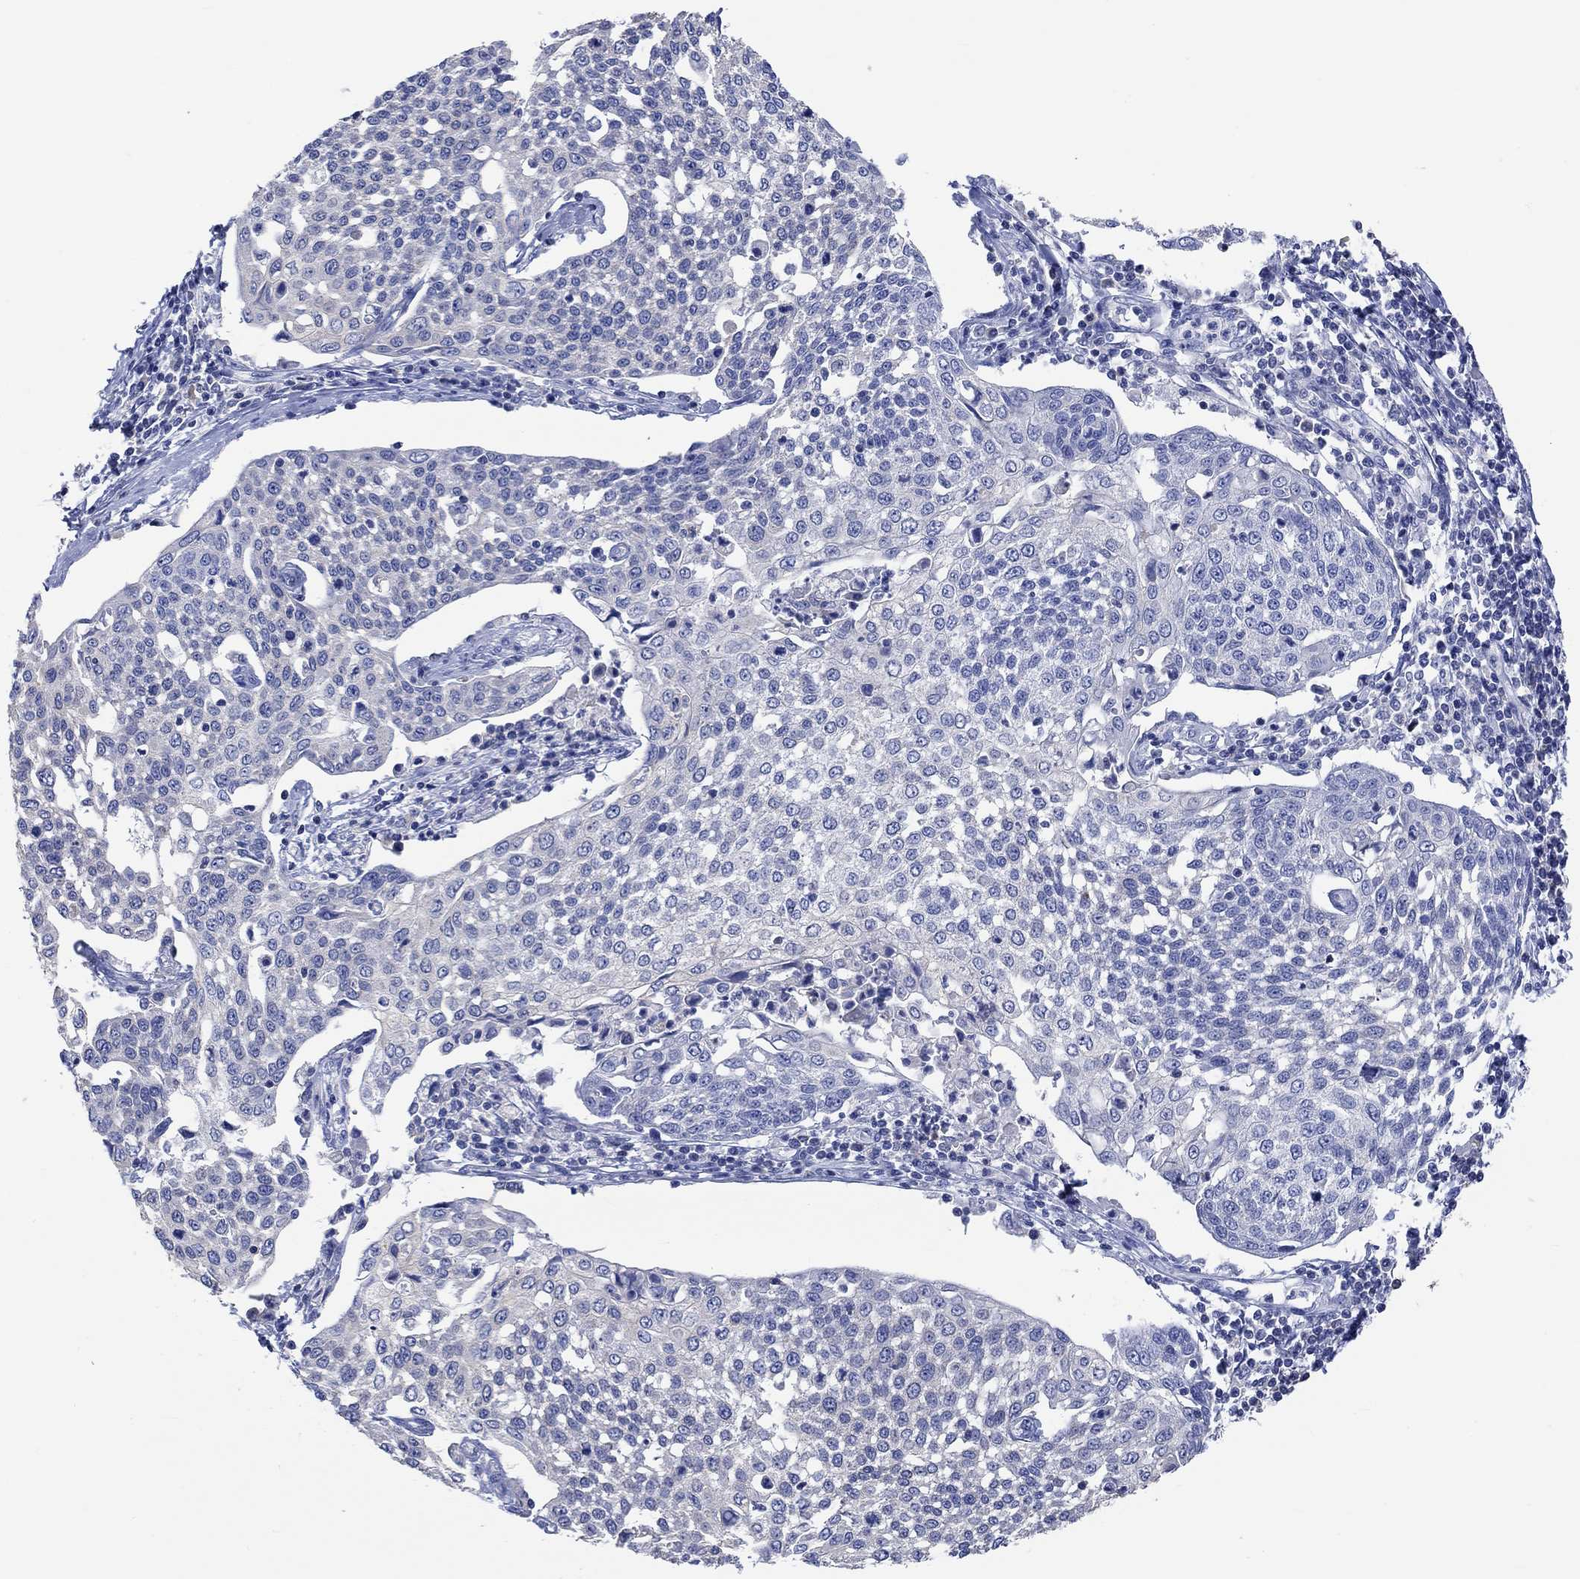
{"staining": {"intensity": "negative", "quantity": "none", "location": "none"}, "tissue": "cervical cancer", "cell_type": "Tumor cells", "image_type": "cancer", "snomed": [{"axis": "morphology", "description": "Squamous cell carcinoma, NOS"}, {"axis": "topography", "description": "Cervix"}], "caption": "Immunohistochemical staining of cervical cancer (squamous cell carcinoma) exhibits no significant expression in tumor cells.", "gene": "GCM1", "patient": {"sex": "female", "age": 34}}